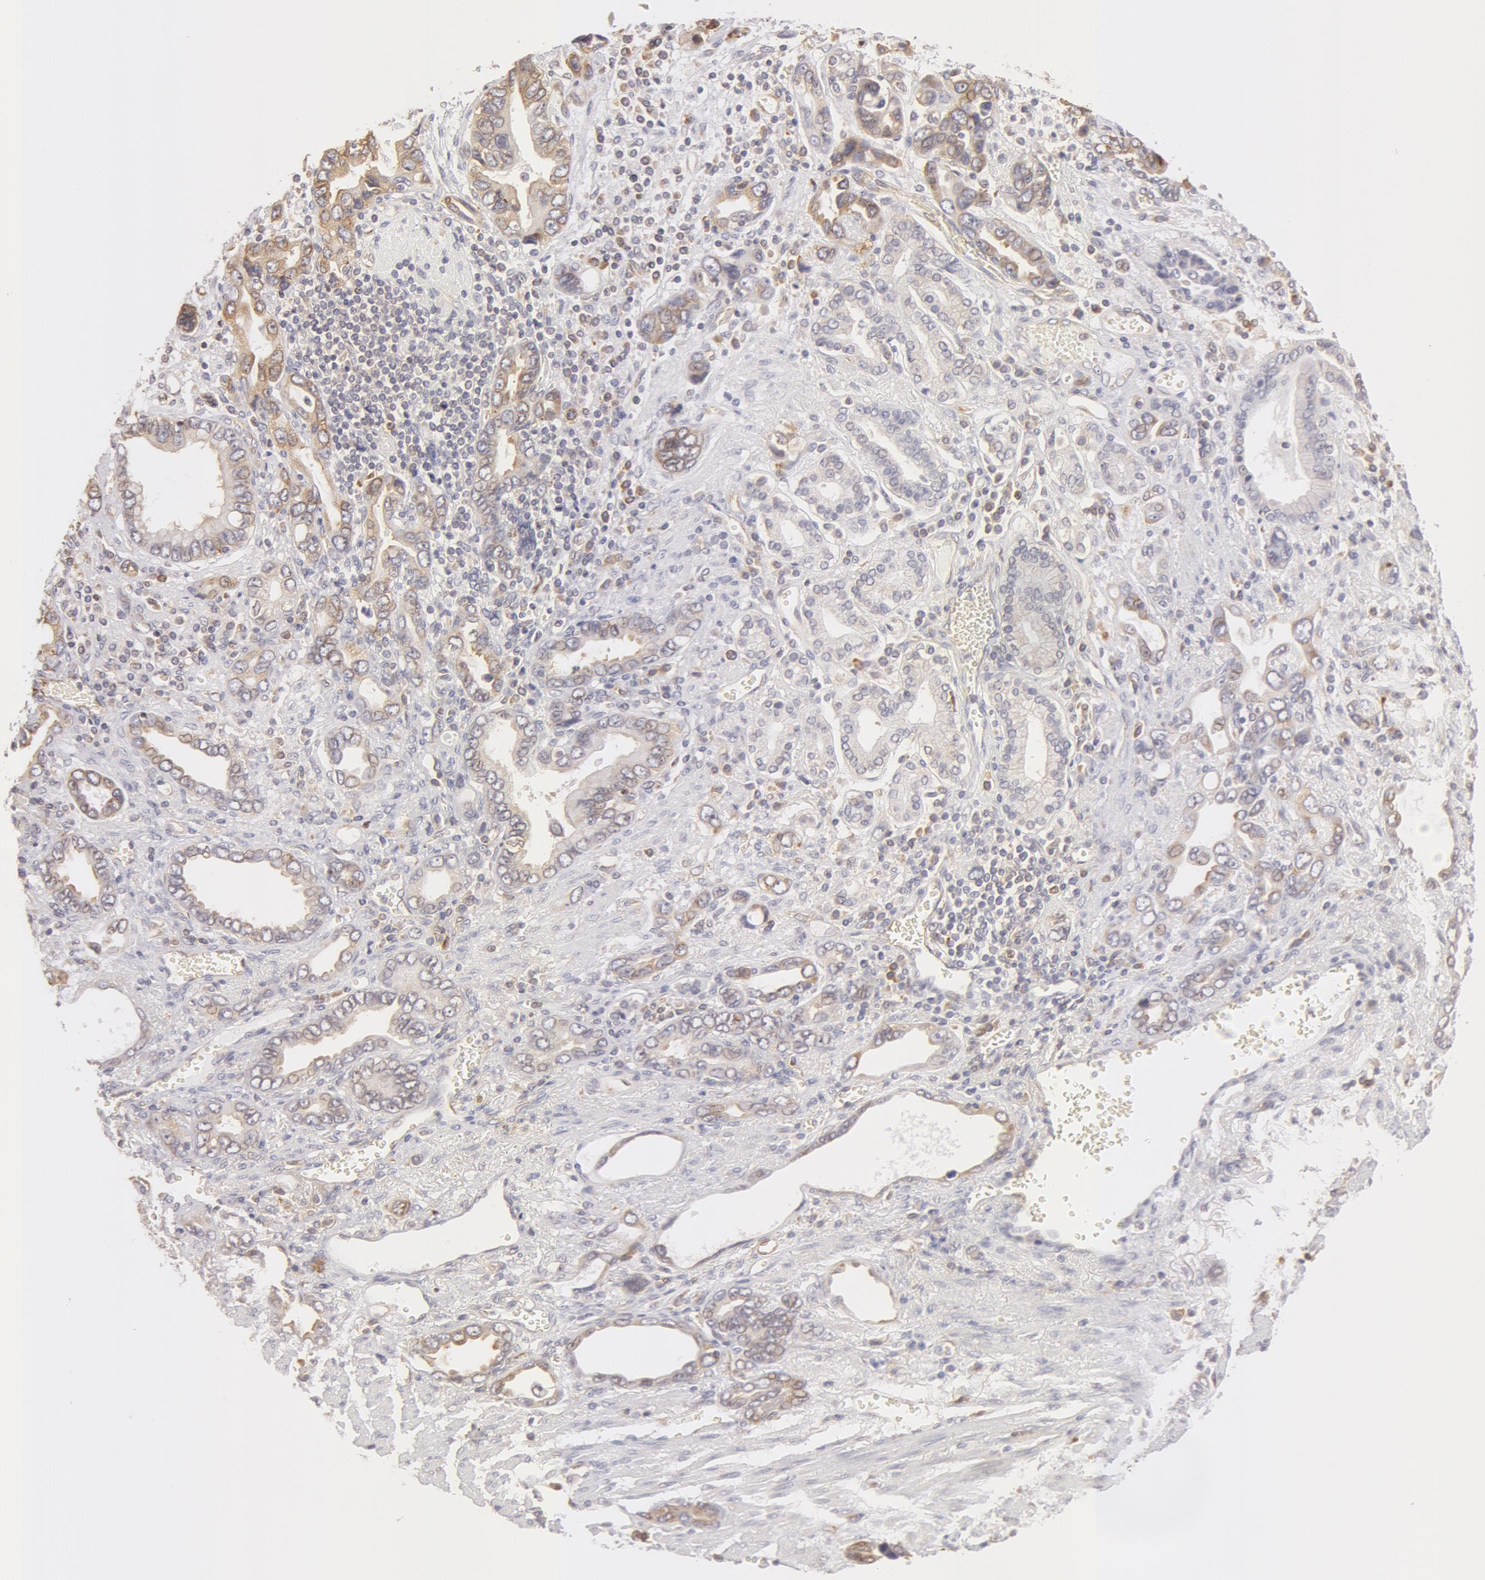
{"staining": {"intensity": "negative", "quantity": "none", "location": "none"}, "tissue": "stomach cancer", "cell_type": "Tumor cells", "image_type": "cancer", "snomed": [{"axis": "morphology", "description": "Adenocarcinoma, NOS"}, {"axis": "topography", "description": "Stomach"}], "caption": "Stomach adenocarcinoma stained for a protein using immunohistochemistry shows no positivity tumor cells.", "gene": "DDX3Y", "patient": {"sex": "male", "age": 78}}